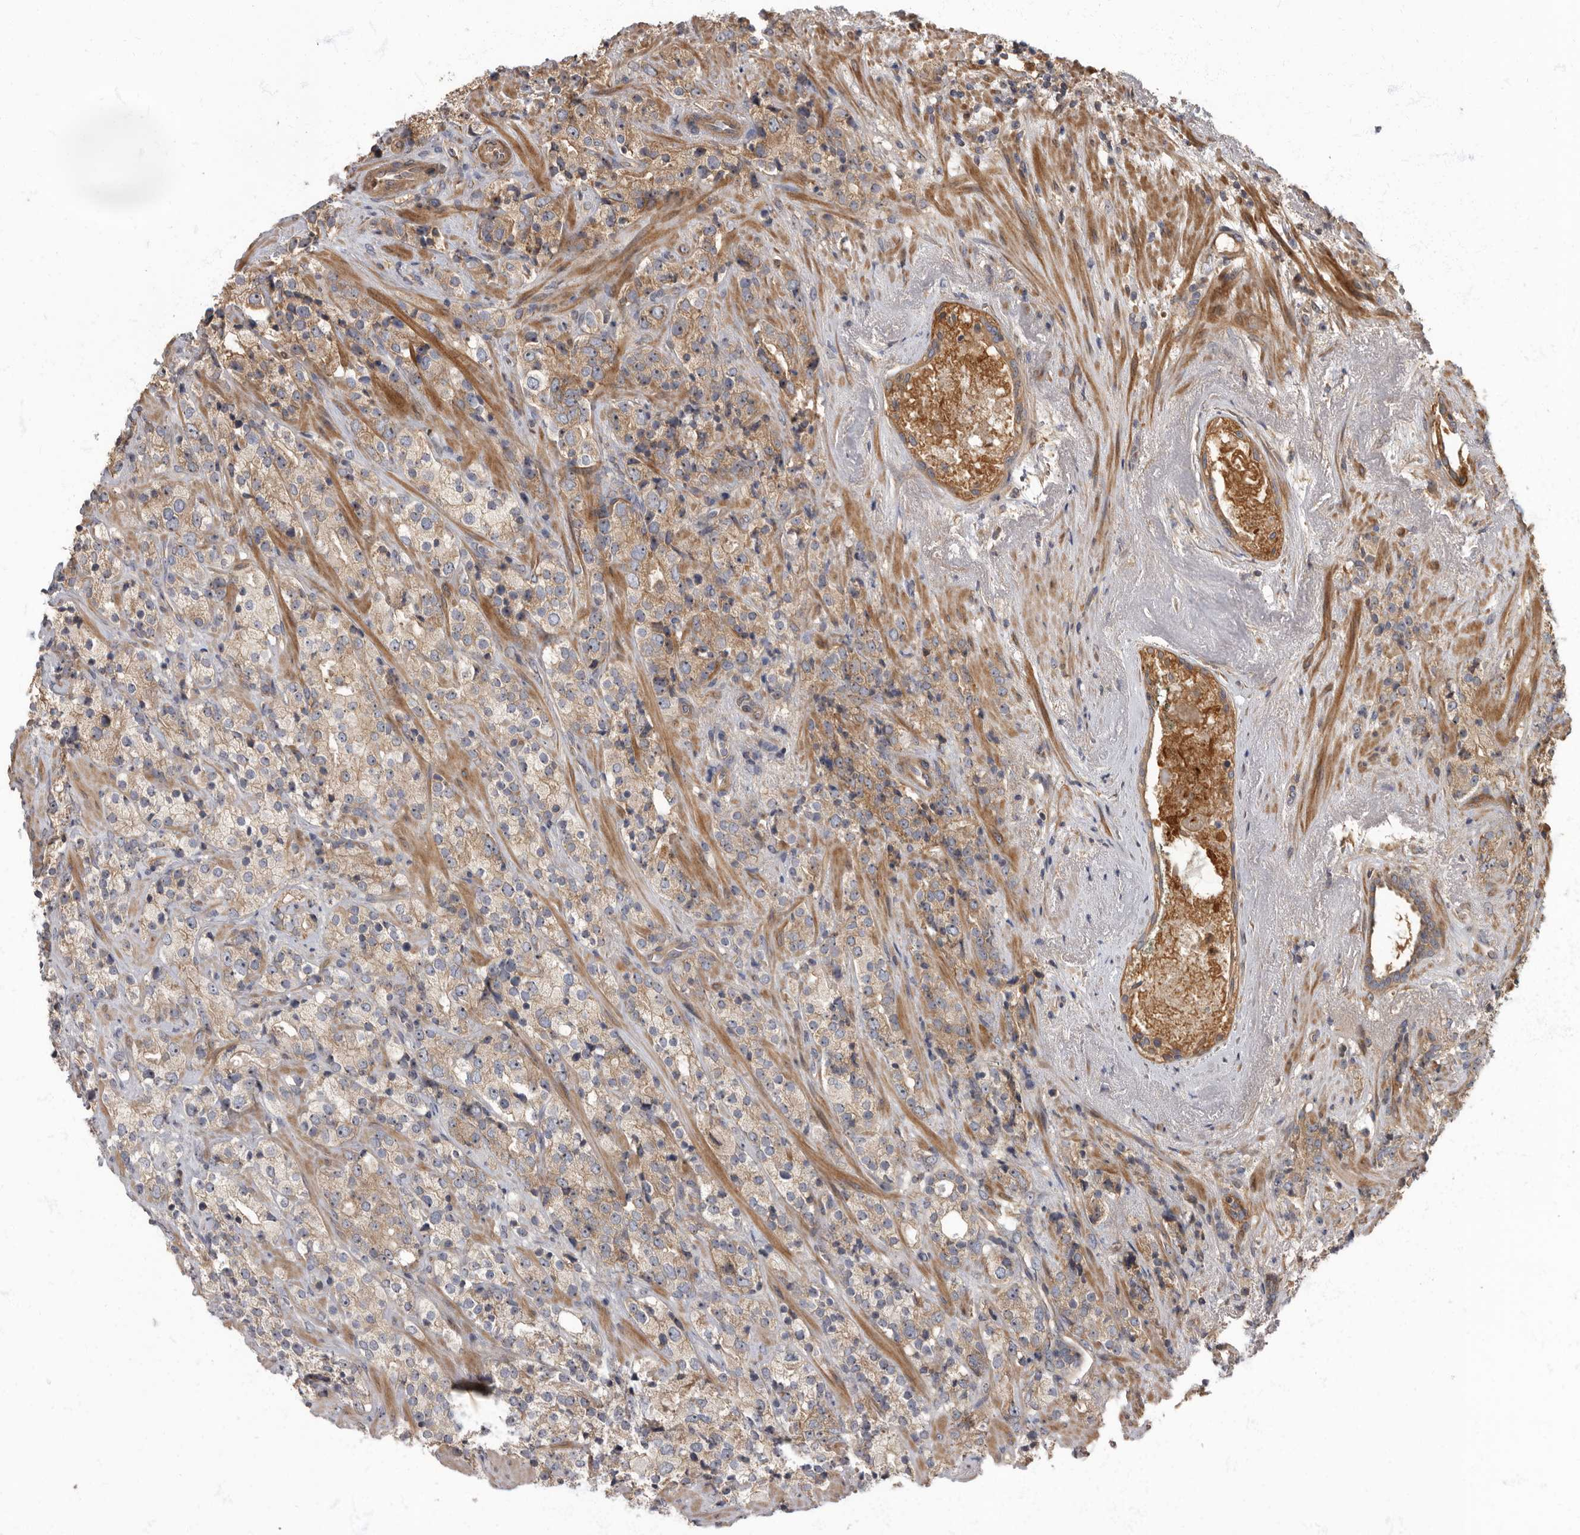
{"staining": {"intensity": "weak", "quantity": ">75%", "location": "cytoplasmic/membranous"}, "tissue": "prostate cancer", "cell_type": "Tumor cells", "image_type": "cancer", "snomed": [{"axis": "morphology", "description": "Adenocarcinoma, High grade"}, {"axis": "topography", "description": "Prostate"}], "caption": "Prostate cancer stained with a brown dye shows weak cytoplasmic/membranous positive expression in about >75% of tumor cells.", "gene": "DAAM1", "patient": {"sex": "male", "age": 71}}